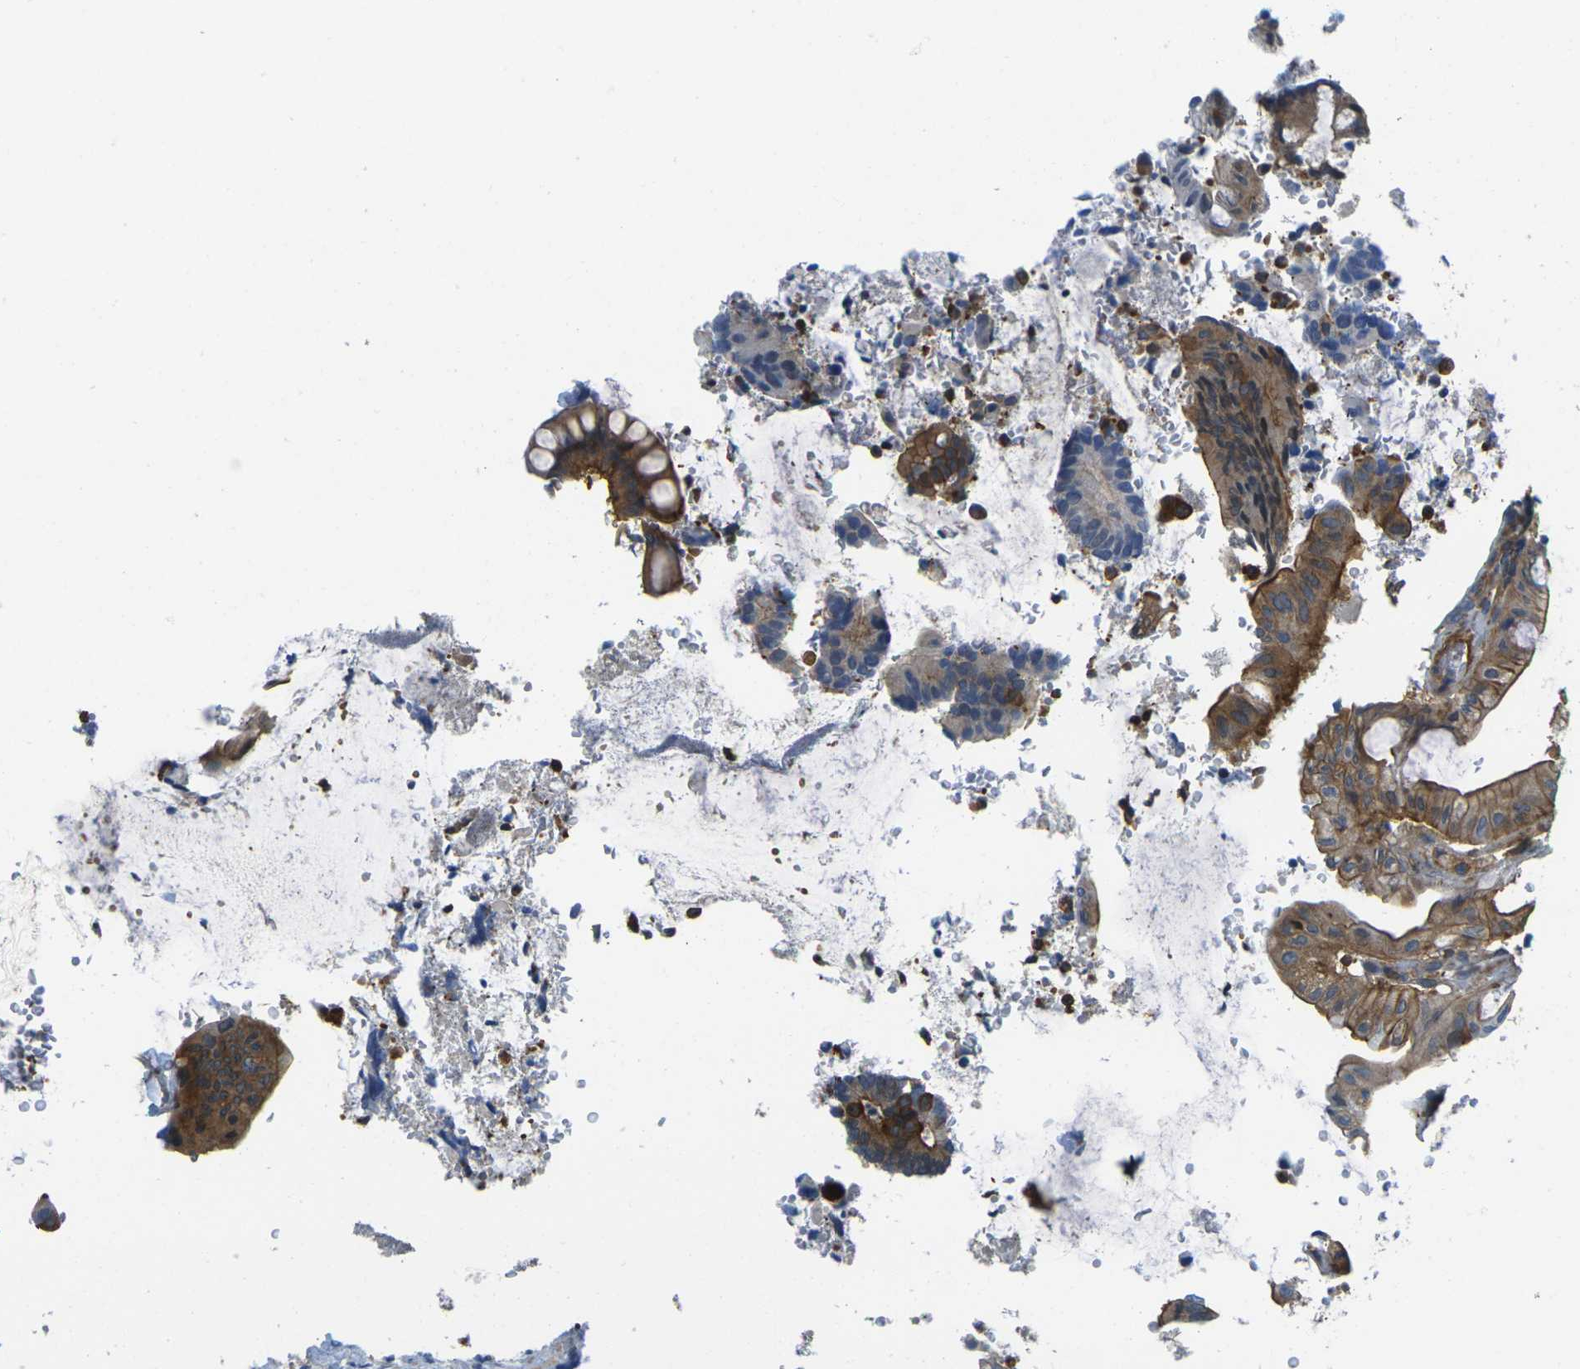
{"staining": {"intensity": "strong", "quantity": ">75%", "location": "cytoplasmic/membranous"}, "tissue": "colorectal cancer", "cell_type": "Tumor cells", "image_type": "cancer", "snomed": [{"axis": "morphology", "description": "Normal tissue, NOS"}, {"axis": "morphology", "description": "Adenocarcinoma, NOS"}, {"axis": "topography", "description": "Colon"}], "caption": "Immunohistochemical staining of colorectal cancer exhibits strong cytoplasmic/membranous protein positivity in about >75% of tumor cells. The protein is shown in brown color, while the nuclei are stained blue.", "gene": "LASP1", "patient": {"sex": "male", "age": 82}}